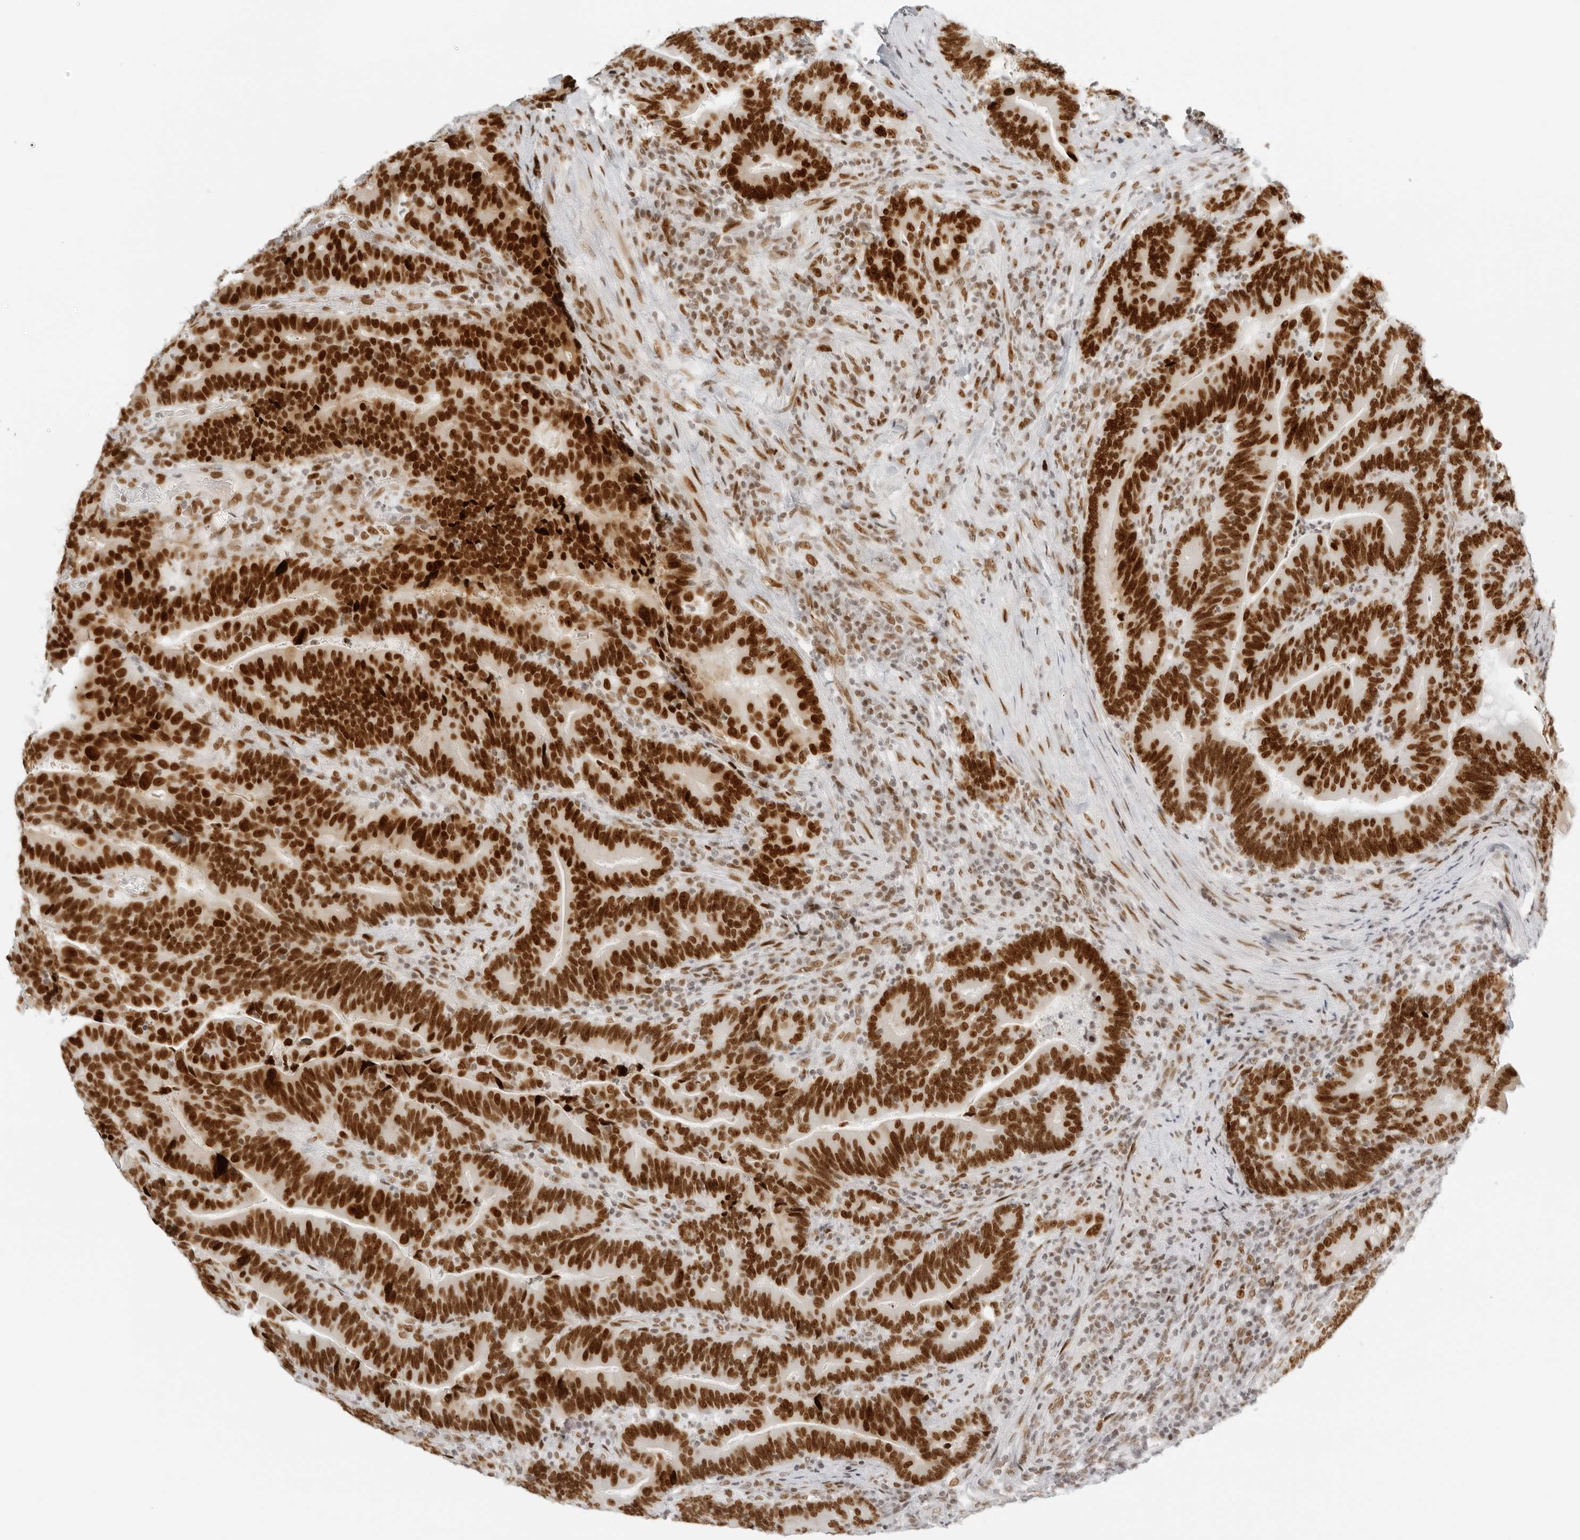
{"staining": {"intensity": "strong", "quantity": ">75%", "location": "nuclear"}, "tissue": "colorectal cancer", "cell_type": "Tumor cells", "image_type": "cancer", "snomed": [{"axis": "morphology", "description": "Adenocarcinoma, NOS"}, {"axis": "topography", "description": "Colon"}], "caption": "Adenocarcinoma (colorectal) stained with a brown dye reveals strong nuclear positive expression in about >75% of tumor cells.", "gene": "RCC1", "patient": {"sex": "female", "age": 66}}